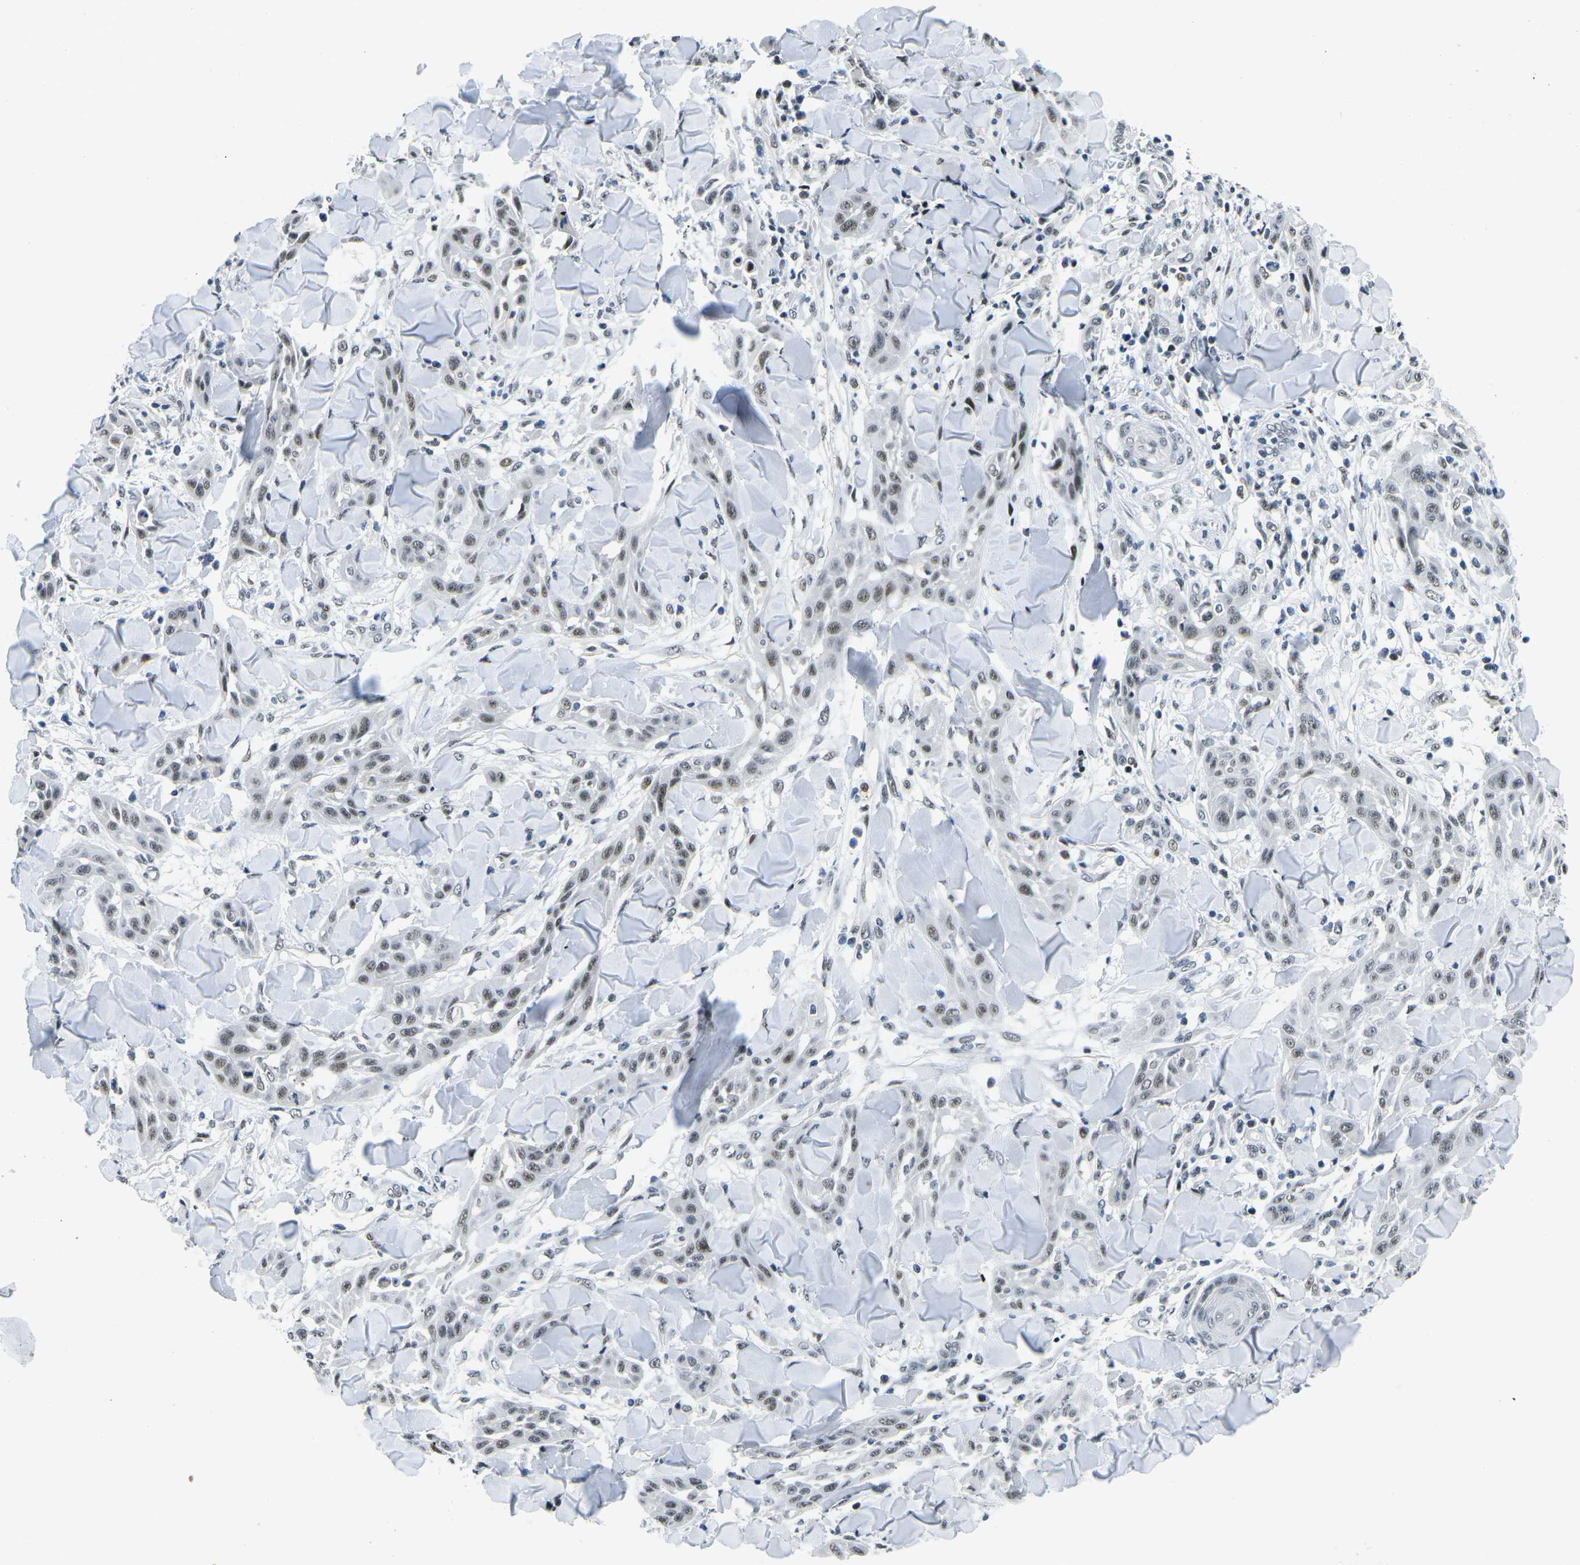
{"staining": {"intensity": "weak", "quantity": ">75%", "location": "nuclear"}, "tissue": "skin cancer", "cell_type": "Tumor cells", "image_type": "cancer", "snomed": [{"axis": "morphology", "description": "Squamous cell carcinoma, NOS"}, {"axis": "topography", "description": "Skin"}], "caption": "Immunohistochemical staining of skin cancer (squamous cell carcinoma) displays low levels of weak nuclear protein expression in approximately >75% of tumor cells. (brown staining indicates protein expression, while blue staining denotes nuclei).", "gene": "PRPF8", "patient": {"sex": "male", "age": 24}}